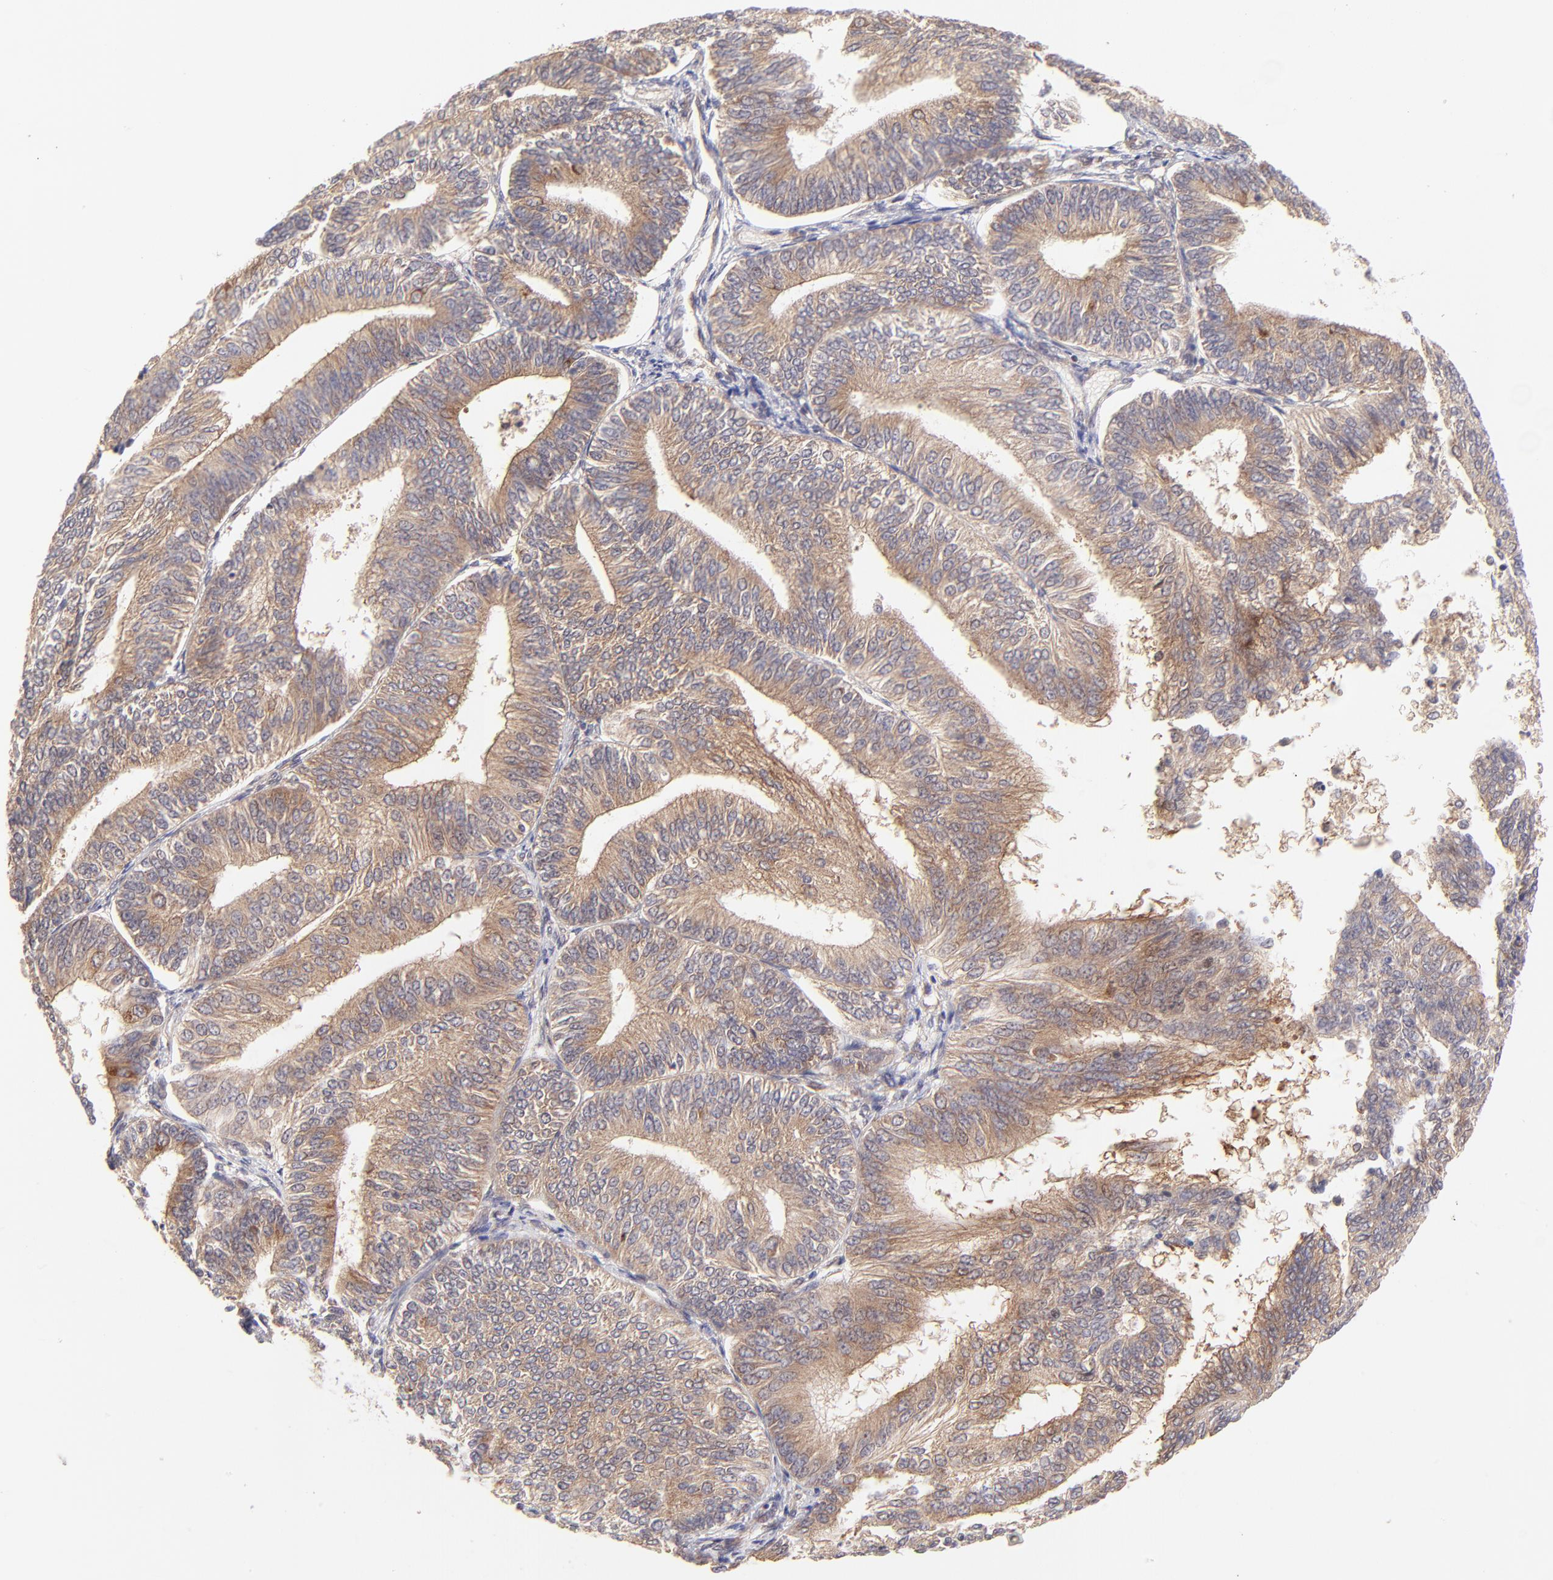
{"staining": {"intensity": "moderate", "quantity": ">75%", "location": "cytoplasmic/membranous"}, "tissue": "endometrial cancer", "cell_type": "Tumor cells", "image_type": "cancer", "snomed": [{"axis": "morphology", "description": "Adenocarcinoma, NOS"}, {"axis": "topography", "description": "Endometrium"}], "caption": "Immunohistochemistry (IHC) histopathology image of human endometrial cancer (adenocarcinoma) stained for a protein (brown), which shows medium levels of moderate cytoplasmic/membranous staining in about >75% of tumor cells.", "gene": "TNRC6B", "patient": {"sex": "female", "age": 55}}